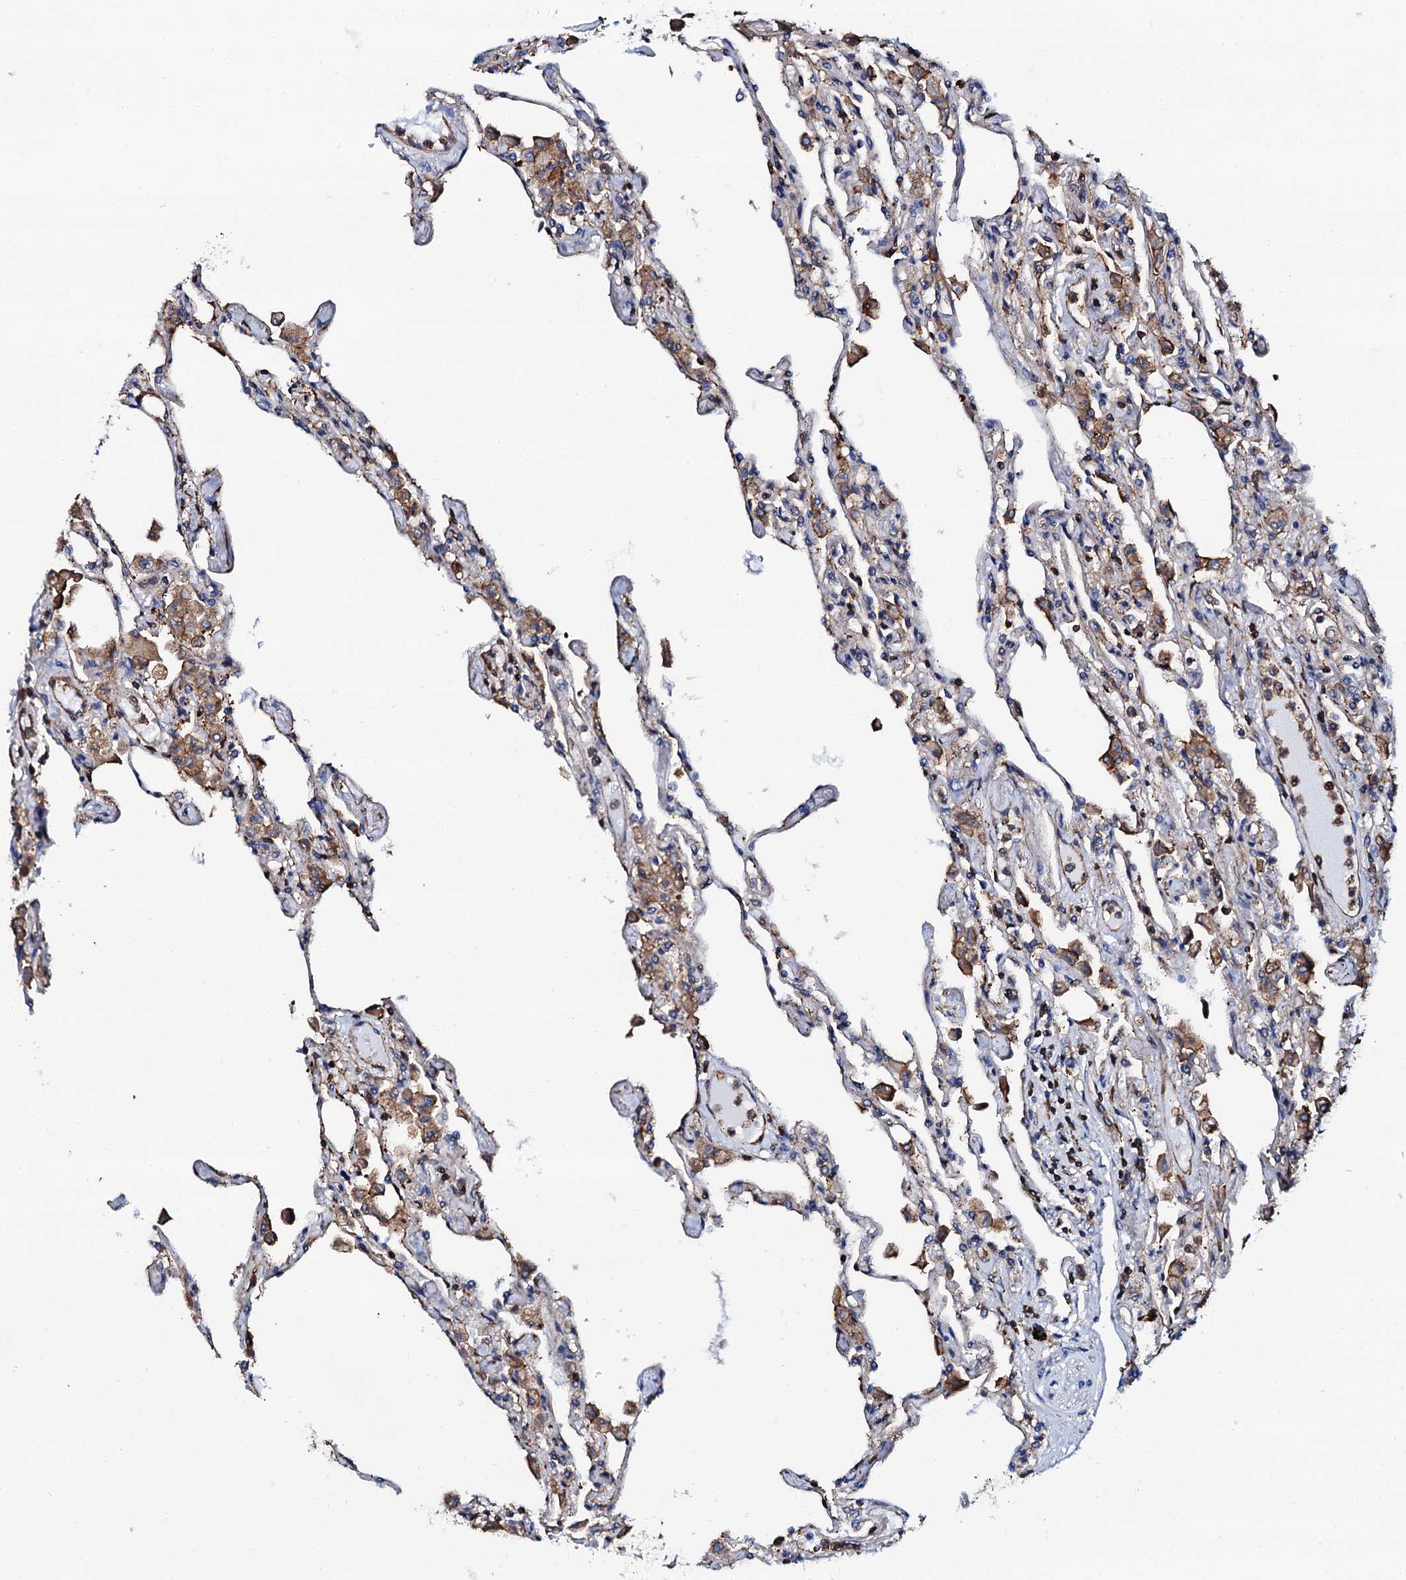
{"staining": {"intensity": "weak", "quantity": "<25%", "location": "cytoplasmic/membranous"}, "tissue": "lung", "cell_type": "Alveolar cells", "image_type": "normal", "snomed": [{"axis": "morphology", "description": "Normal tissue, NOS"}, {"axis": "topography", "description": "Bronchus"}, {"axis": "topography", "description": "Lung"}], "caption": "DAB immunohistochemical staining of benign lung exhibits no significant expression in alveolar cells. The staining is performed using DAB (3,3'-diaminobenzidine) brown chromogen with nuclei counter-stained in using hematoxylin.", "gene": "INTS10", "patient": {"sex": "female", "age": 49}}